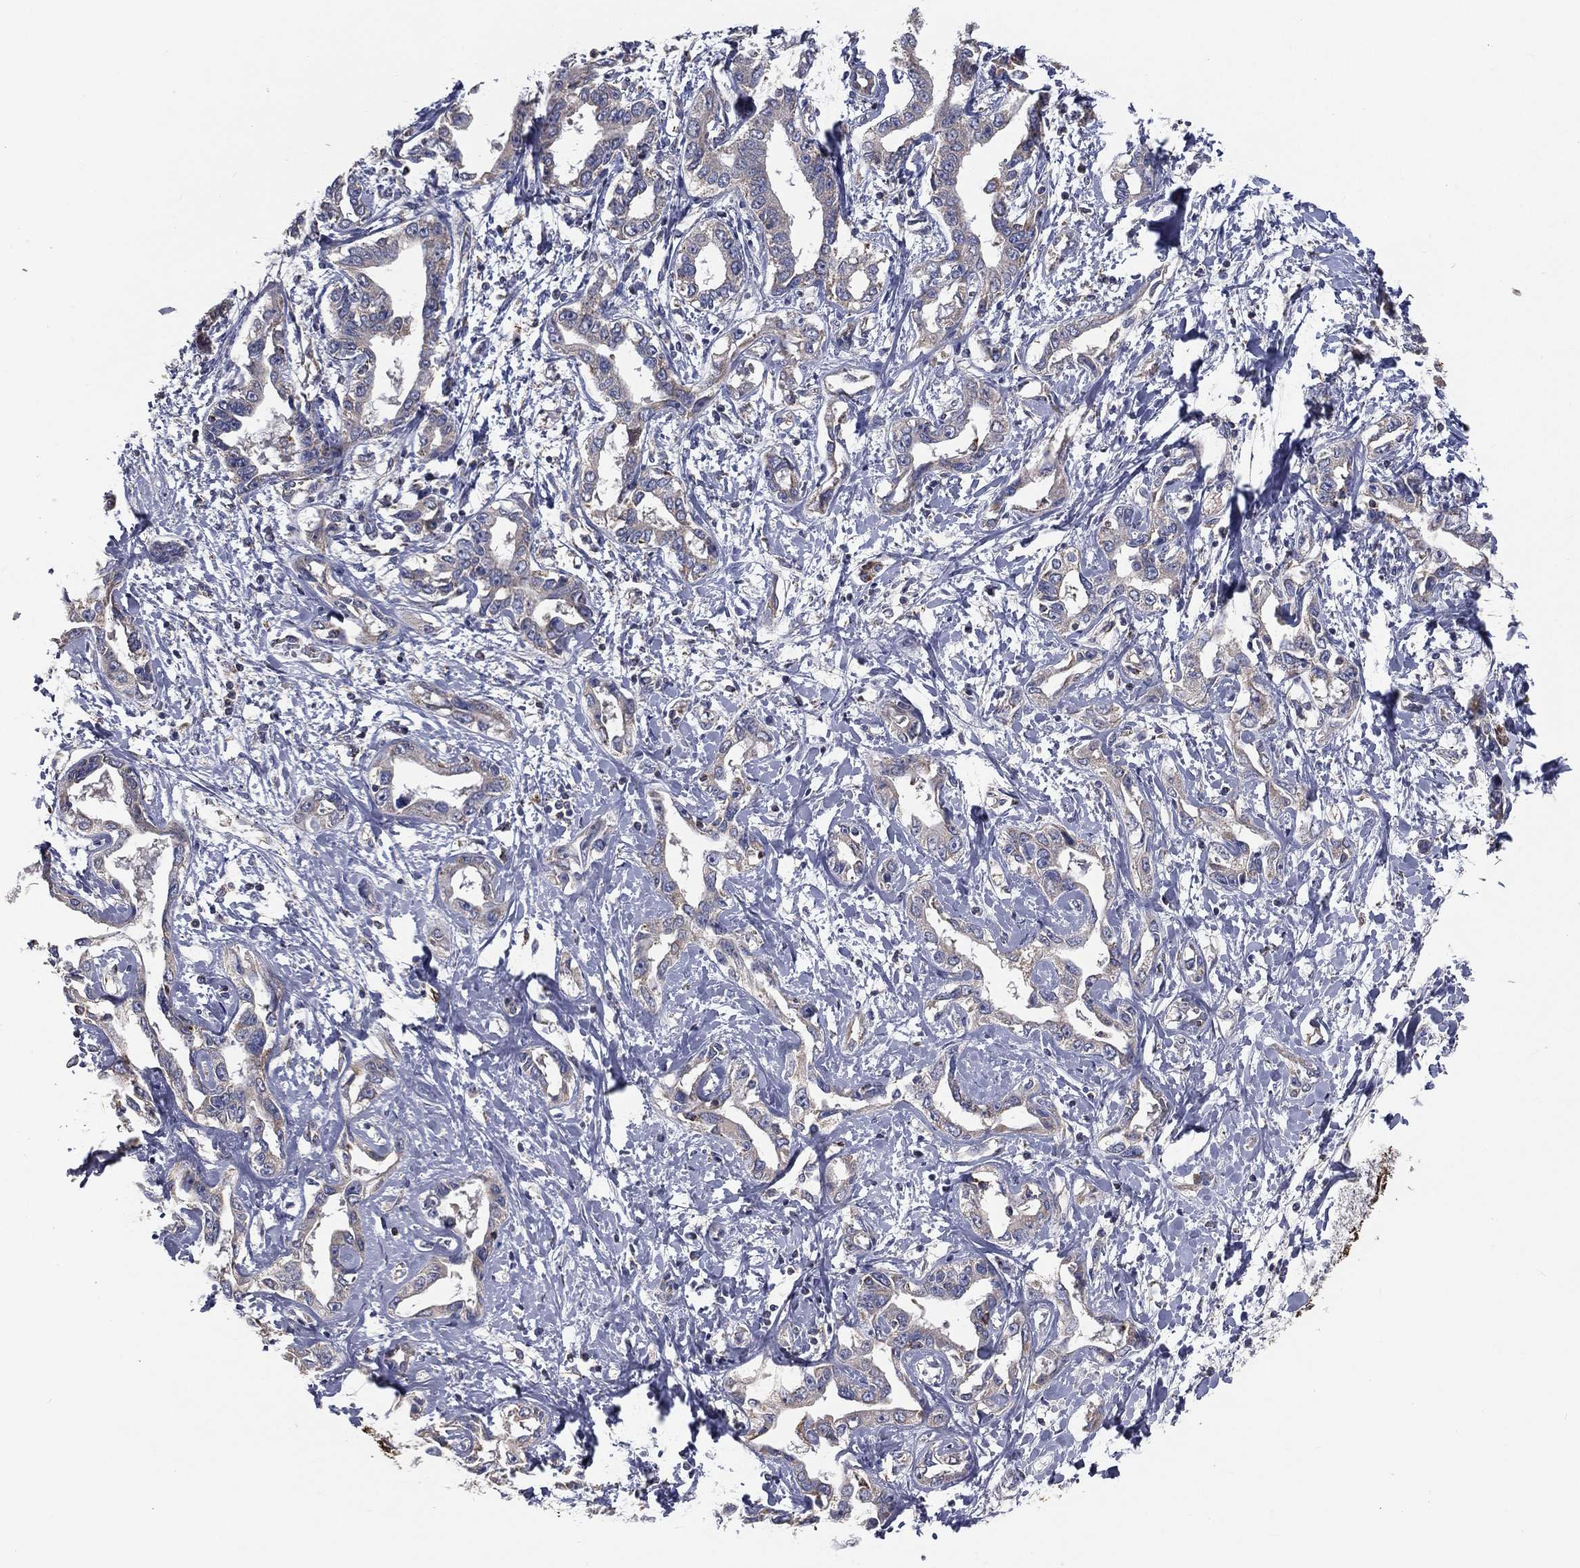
{"staining": {"intensity": "negative", "quantity": "none", "location": "none"}, "tissue": "liver cancer", "cell_type": "Tumor cells", "image_type": "cancer", "snomed": [{"axis": "morphology", "description": "Cholangiocarcinoma"}, {"axis": "topography", "description": "Liver"}], "caption": "Tumor cells are negative for protein expression in human liver cancer (cholangiocarcinoma).", "gene": "HADH", "patient": {"sex": "male", "age": 59}}